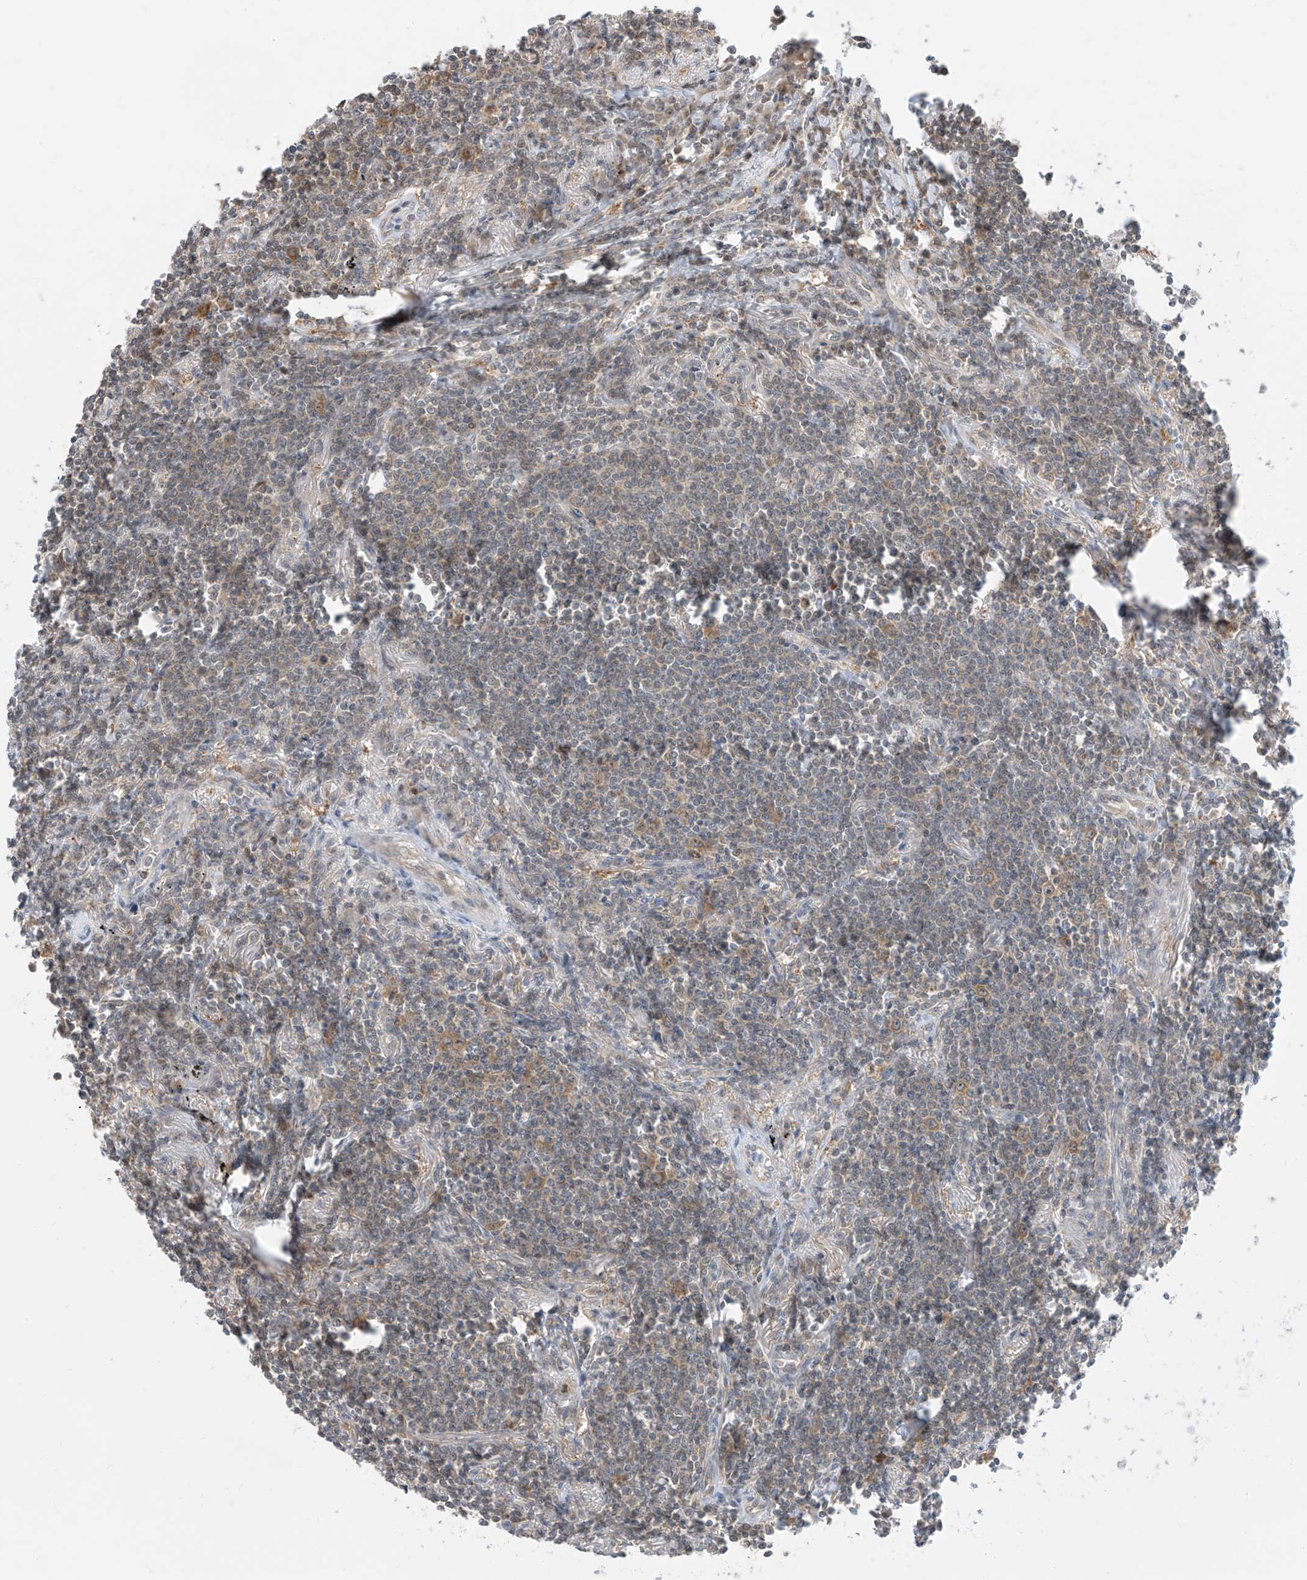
{"staining": {"intensity": "weak", "quantity": "<25%", "location": "cytoplasmic/membranous"}, "tissue": "lymphoma", "cell_type": "Tumor cells", "image_type": "cancer", "snomed": [{"axis": "morphology", "description": "Malignant lymphoma, non-Hodgkin's type, Low grade"}, {"axis": "topography", "description": "Lung"}], "caption": "Immunohistochemical staining of human lymphoma demonstrates no significant expression in tumor cells.", "gene": "TTC38", "patient": {"sex": "female", "age": 71}}